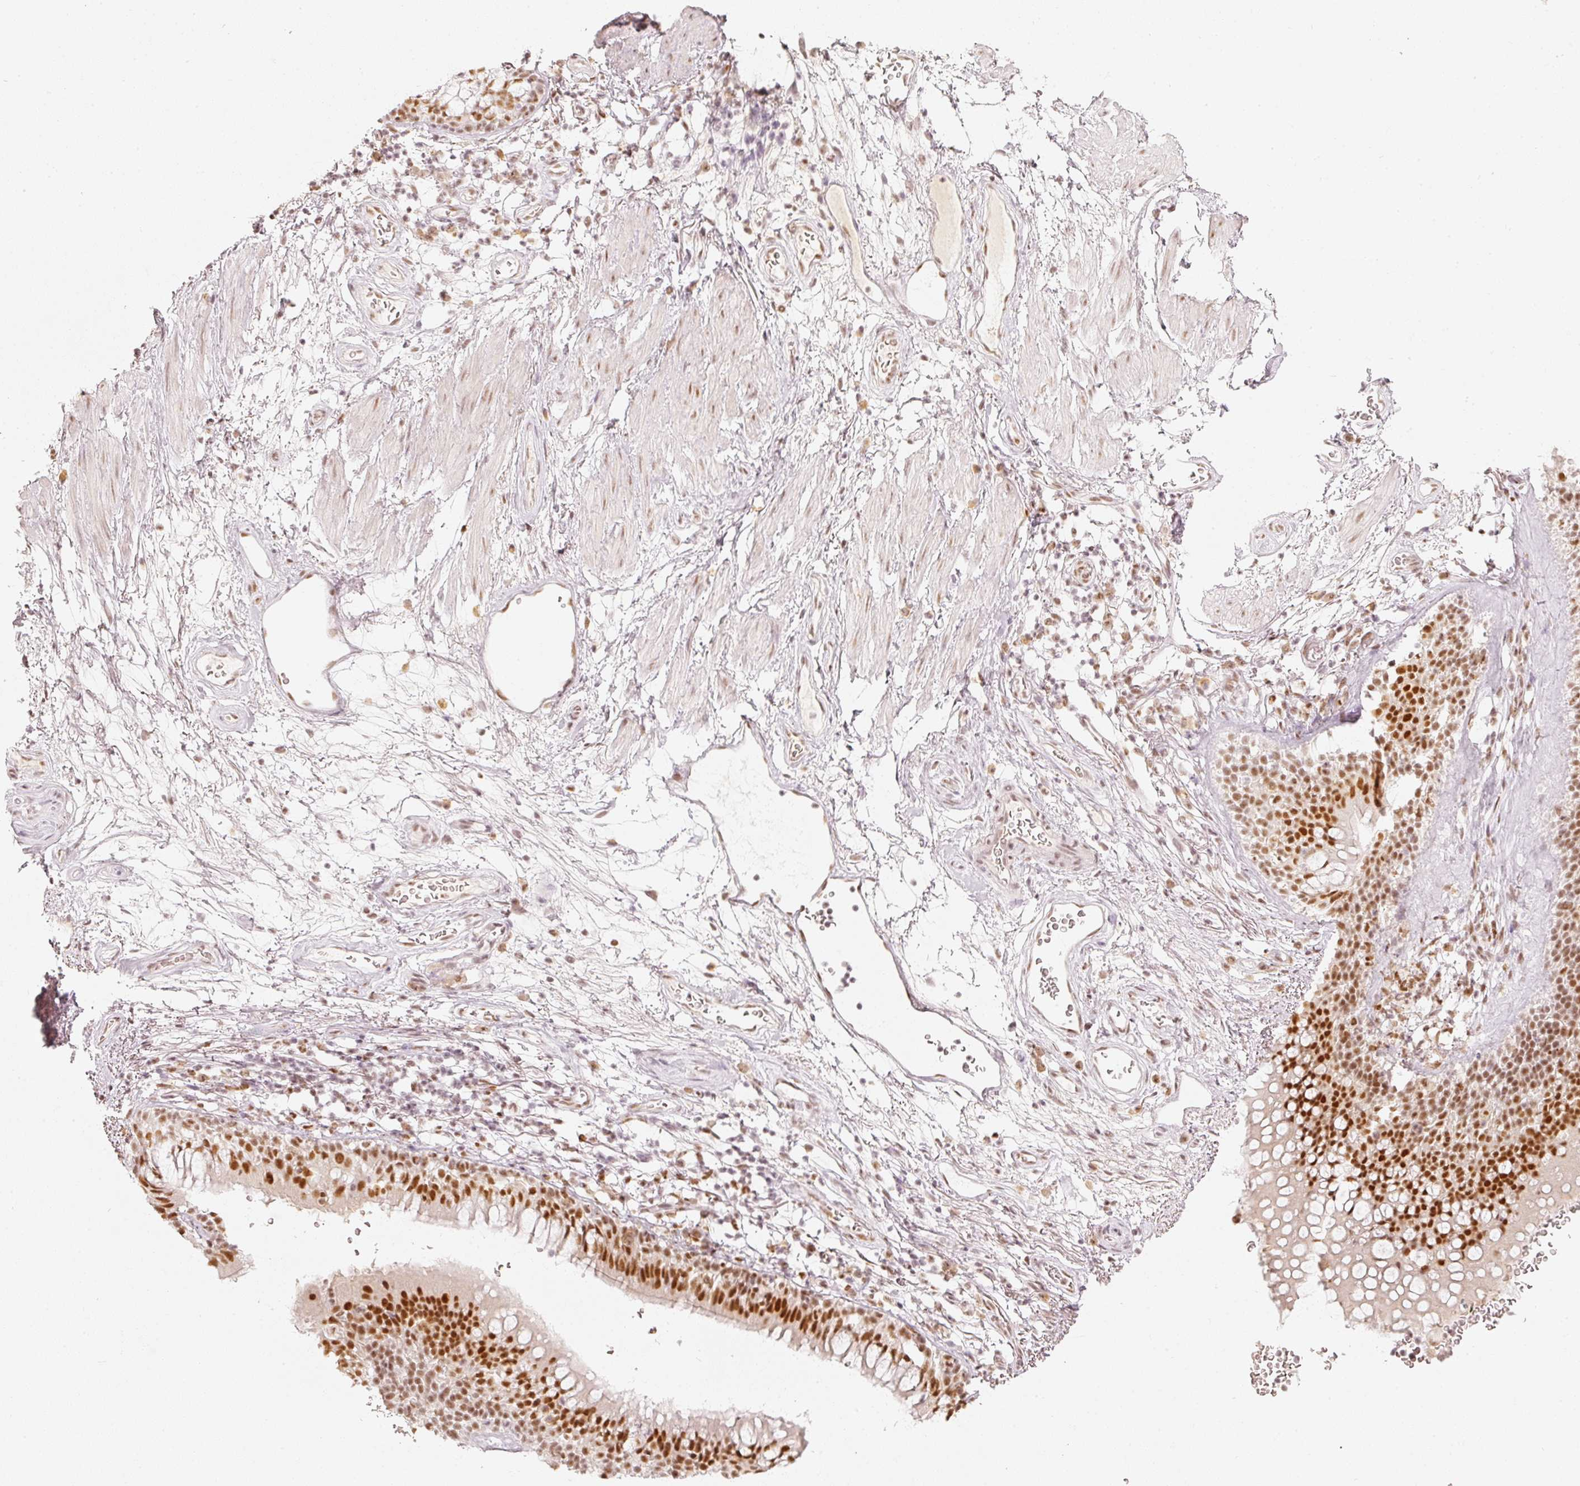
{"staining": {"intensity": "weak", "quantity": ">75%", "location": "nuclear"}, "tissue": "adipose tissue", "cell_type": "Adipocytes", "image_type": "normal", "snomed": [{"axis": "morphology", "description": "Normal tissue, NOS"}, {"axis": "topography", "description": "Cartilage tissue"}, {"axis": "topography", "description": "Bronchus"}], "caption": "Immunohistochemistry (IHC) micrograph of unremarkable human adipose tissue stained for a protein (brown), which demonstrates low levels of weak nuclear positivity in approximately >75% of adipocytes.", "gene": "PPP1R10", "patient": {"sex": "male", "age": 58}}